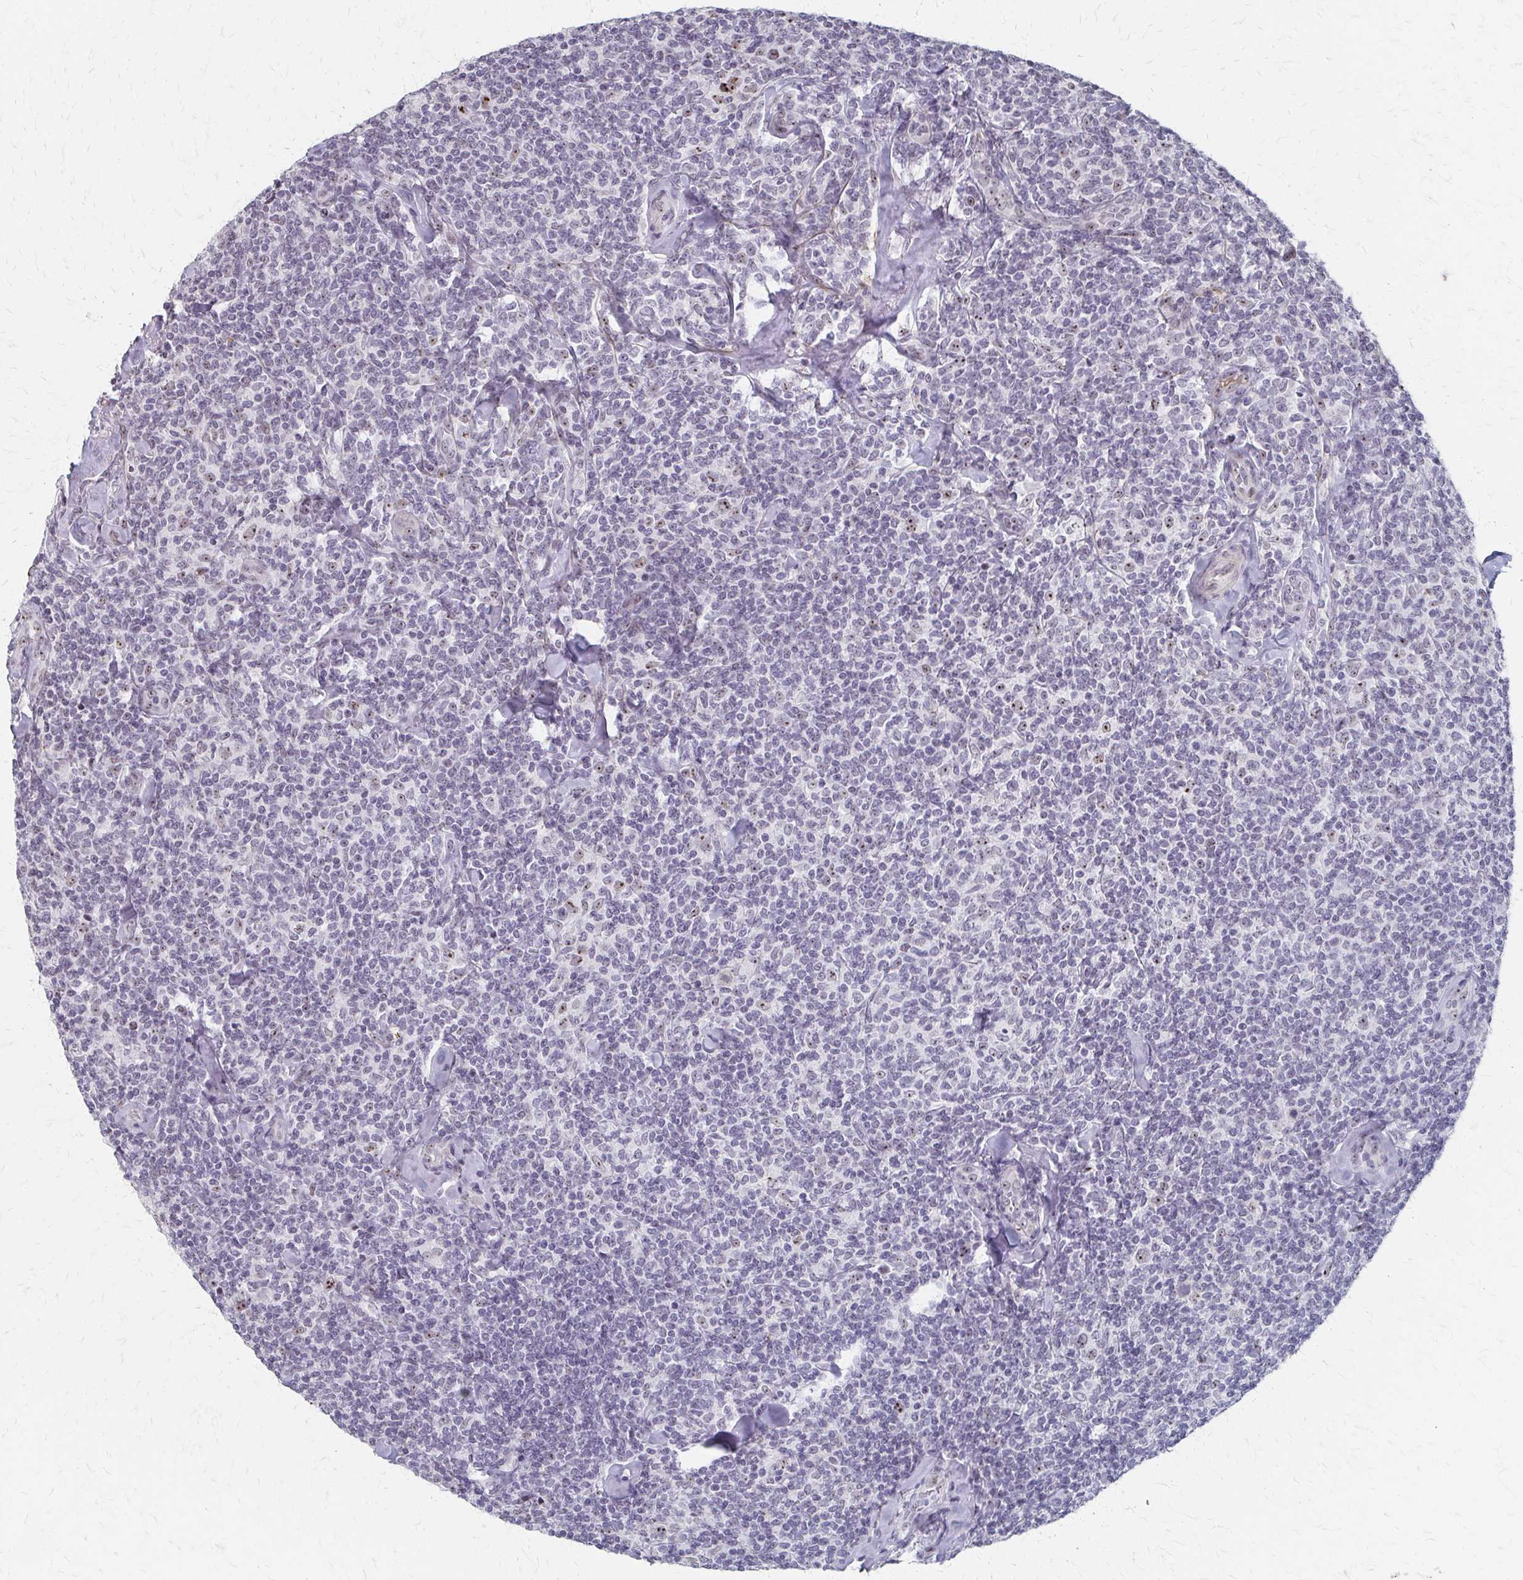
{"staining": {"intensity": "negative", "quantity": "none", "location": "none"}, "tissue": "lymphoma", "cell_type": "Tumor cells", "image_type": "cancer", "snomed": [{"axis": "morphology", "description": "Malignant lymphoma, non-Hodgkin's type, Low grade"}, {"axis": "topography", "description": "Lymph node"}], "caption": "Immunohistochemistry micrograph of neoplastic tissue: human malignant lymphoma, non-Hodgkin's type (low-grade) stained with DAB displays no significant protein expression in tumor cells.", "gene": "PES1", "patient": {"sex": "female", "age": 56}}